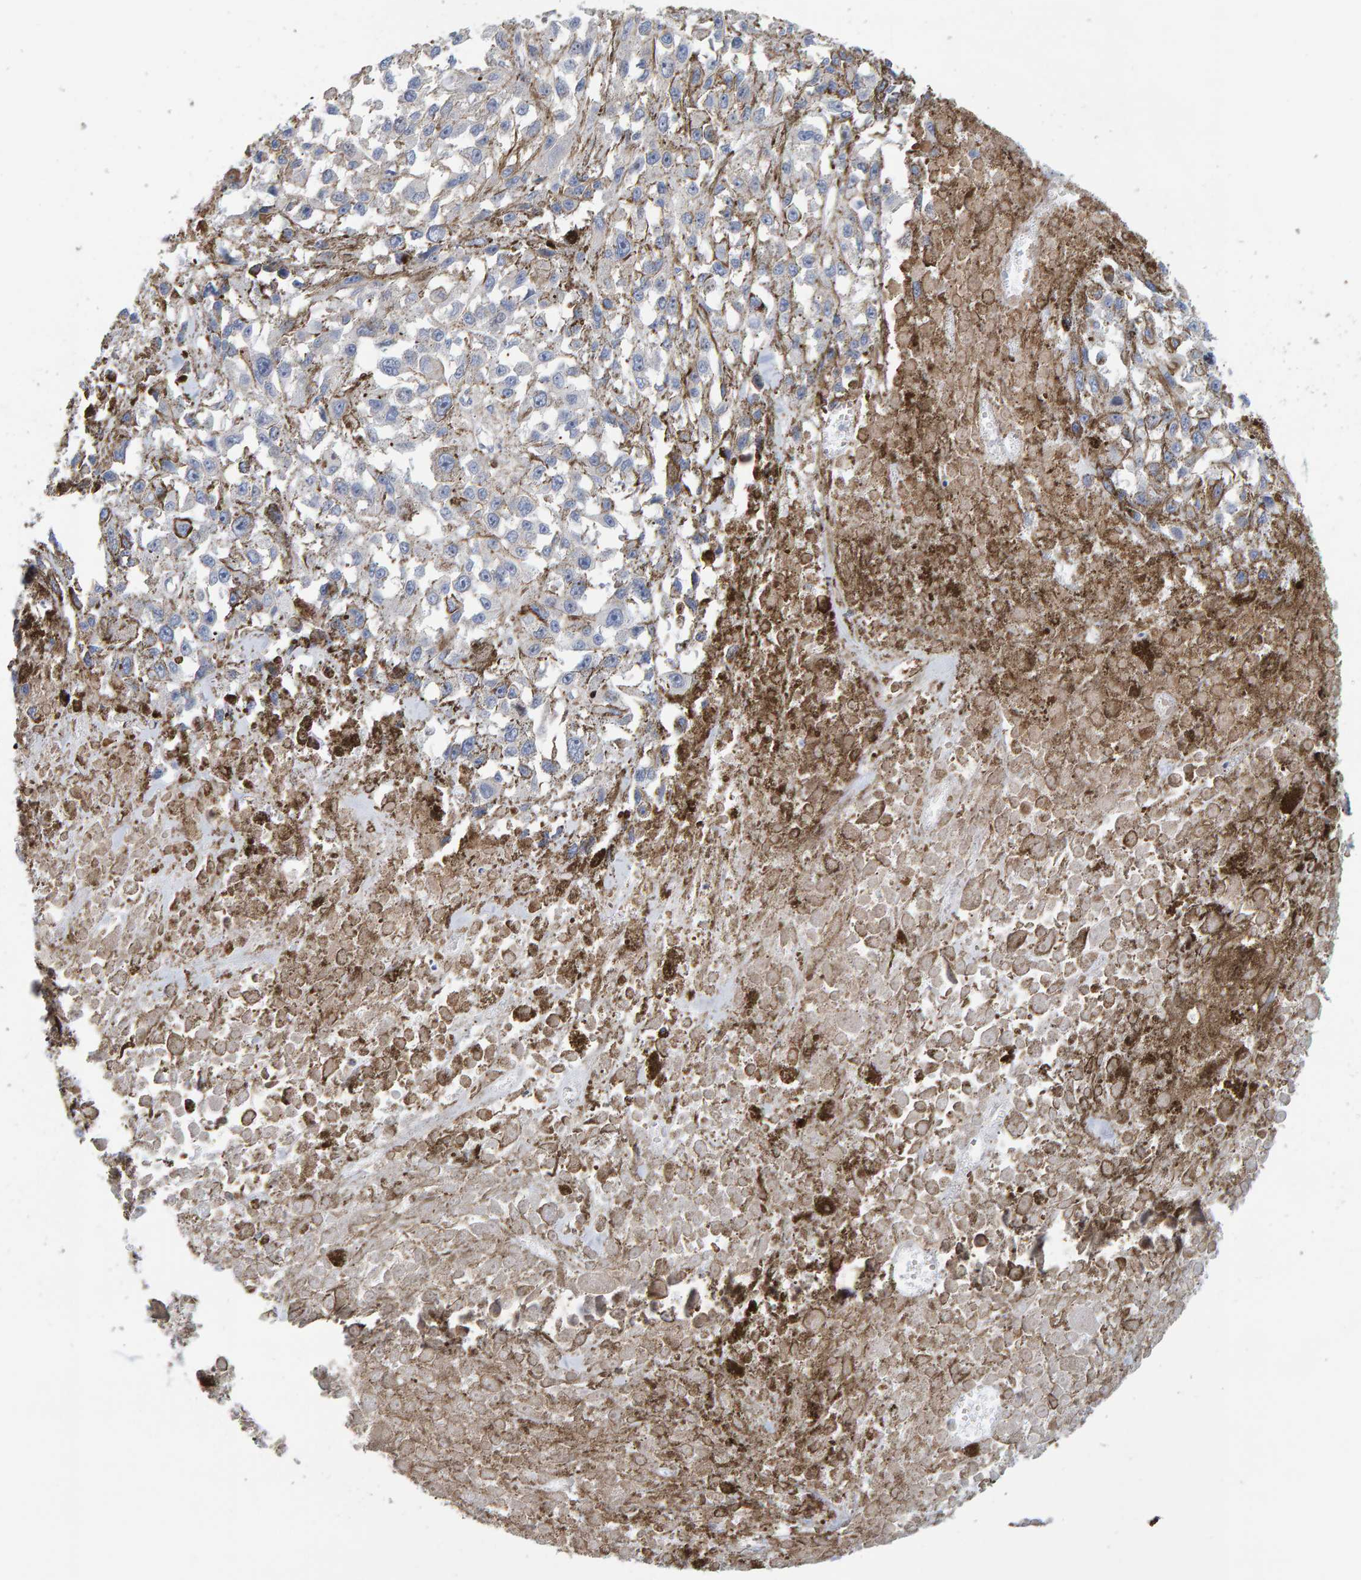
{"staining": {"intensity": "negative", "quantity": "none", "location": "none"}, "tissue": "melanoma", "cell_type": "Tumor cells", "image_type": "cancer", "snomed": [{"axis": "morphology", "description": "Malignant melanoma, Metastatic site"}, {"axis": "topography", "description": "Lymph node"}], "caption": "Immunohistochemistry micrograph of neoplastic tissue: human melanoma stained with DAB demonstrates no significant protein staining in tumor cells. (DAB immunohistochemistry visualized using brightfield microscopy, high magnification).", "gene": "RGP1", "patient": {"sex": "male", "age": 59}}